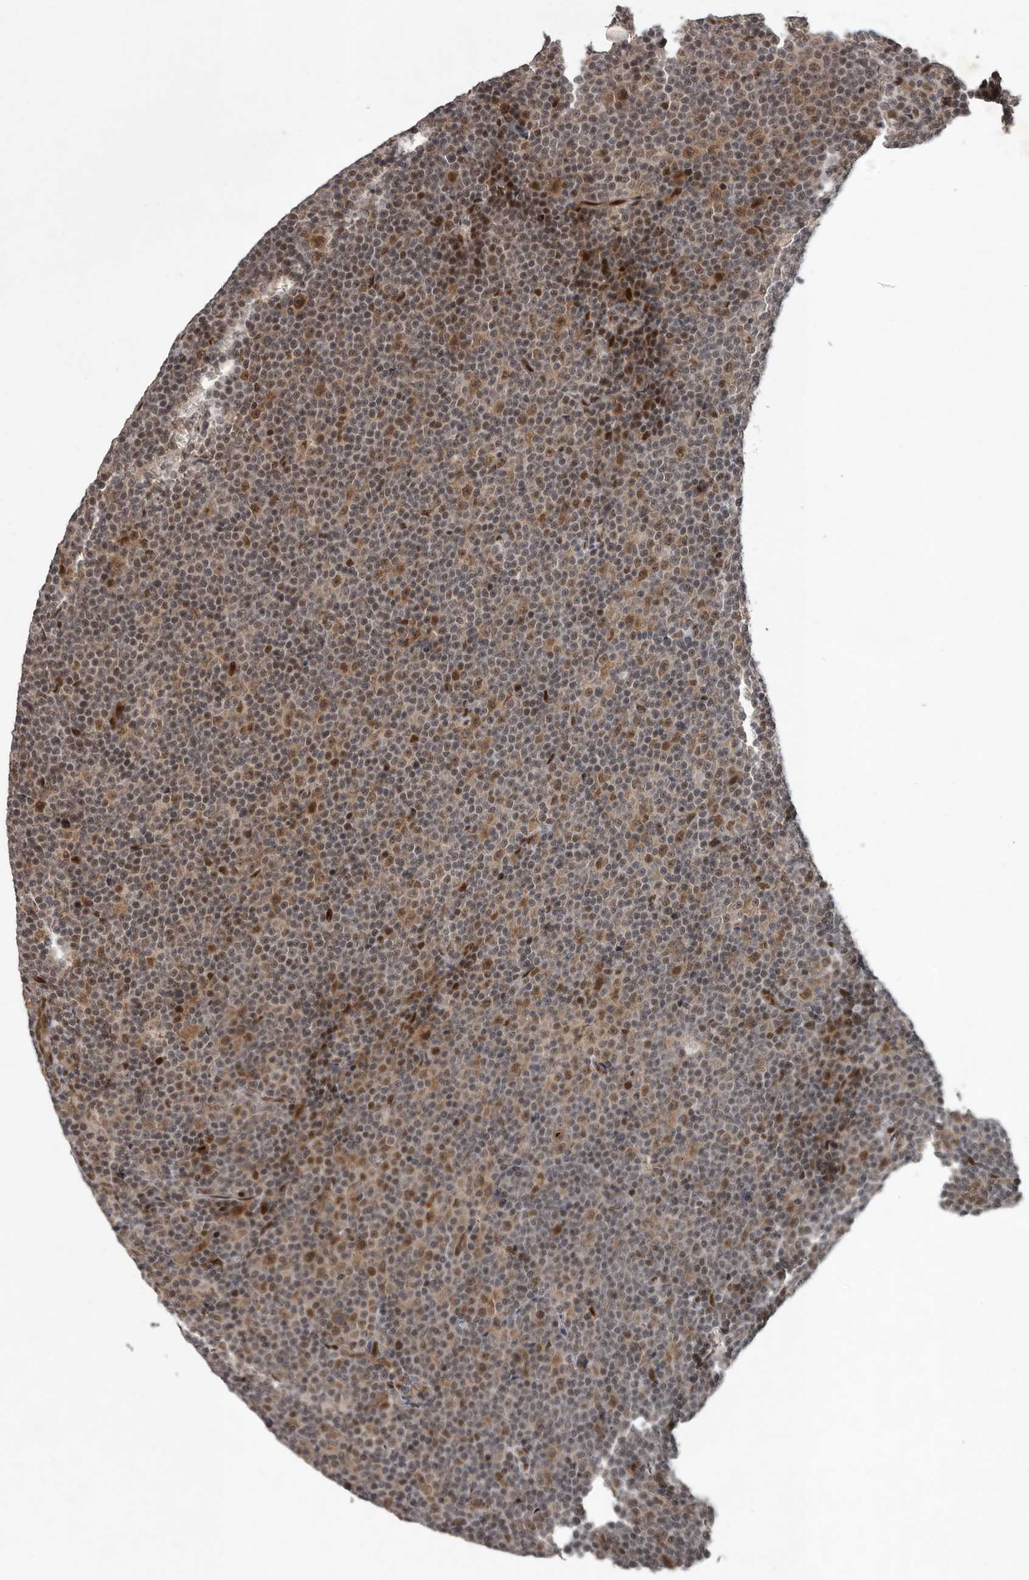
{"staining": {"intensity": "weak", "quantity": "<25%", "location": "nuclear"}, "tissue": "lymphoma", "cell_type": "Tumor cells", "image_type": "cancer", "snomed": [{"axis": "morphology", "description": "Malignant lymphoma, non-Hodgkin's type, Low grade"}, {"axis": "topography", "description": "Lymph node"}], "caption": "Immunohistochemistry of lymphoma displays no positivity in tumor cells. (DAB IHC with hematoxylin counter stain).", "gene": "CDC27", "patient": {"sex": "female", "age": 67}}